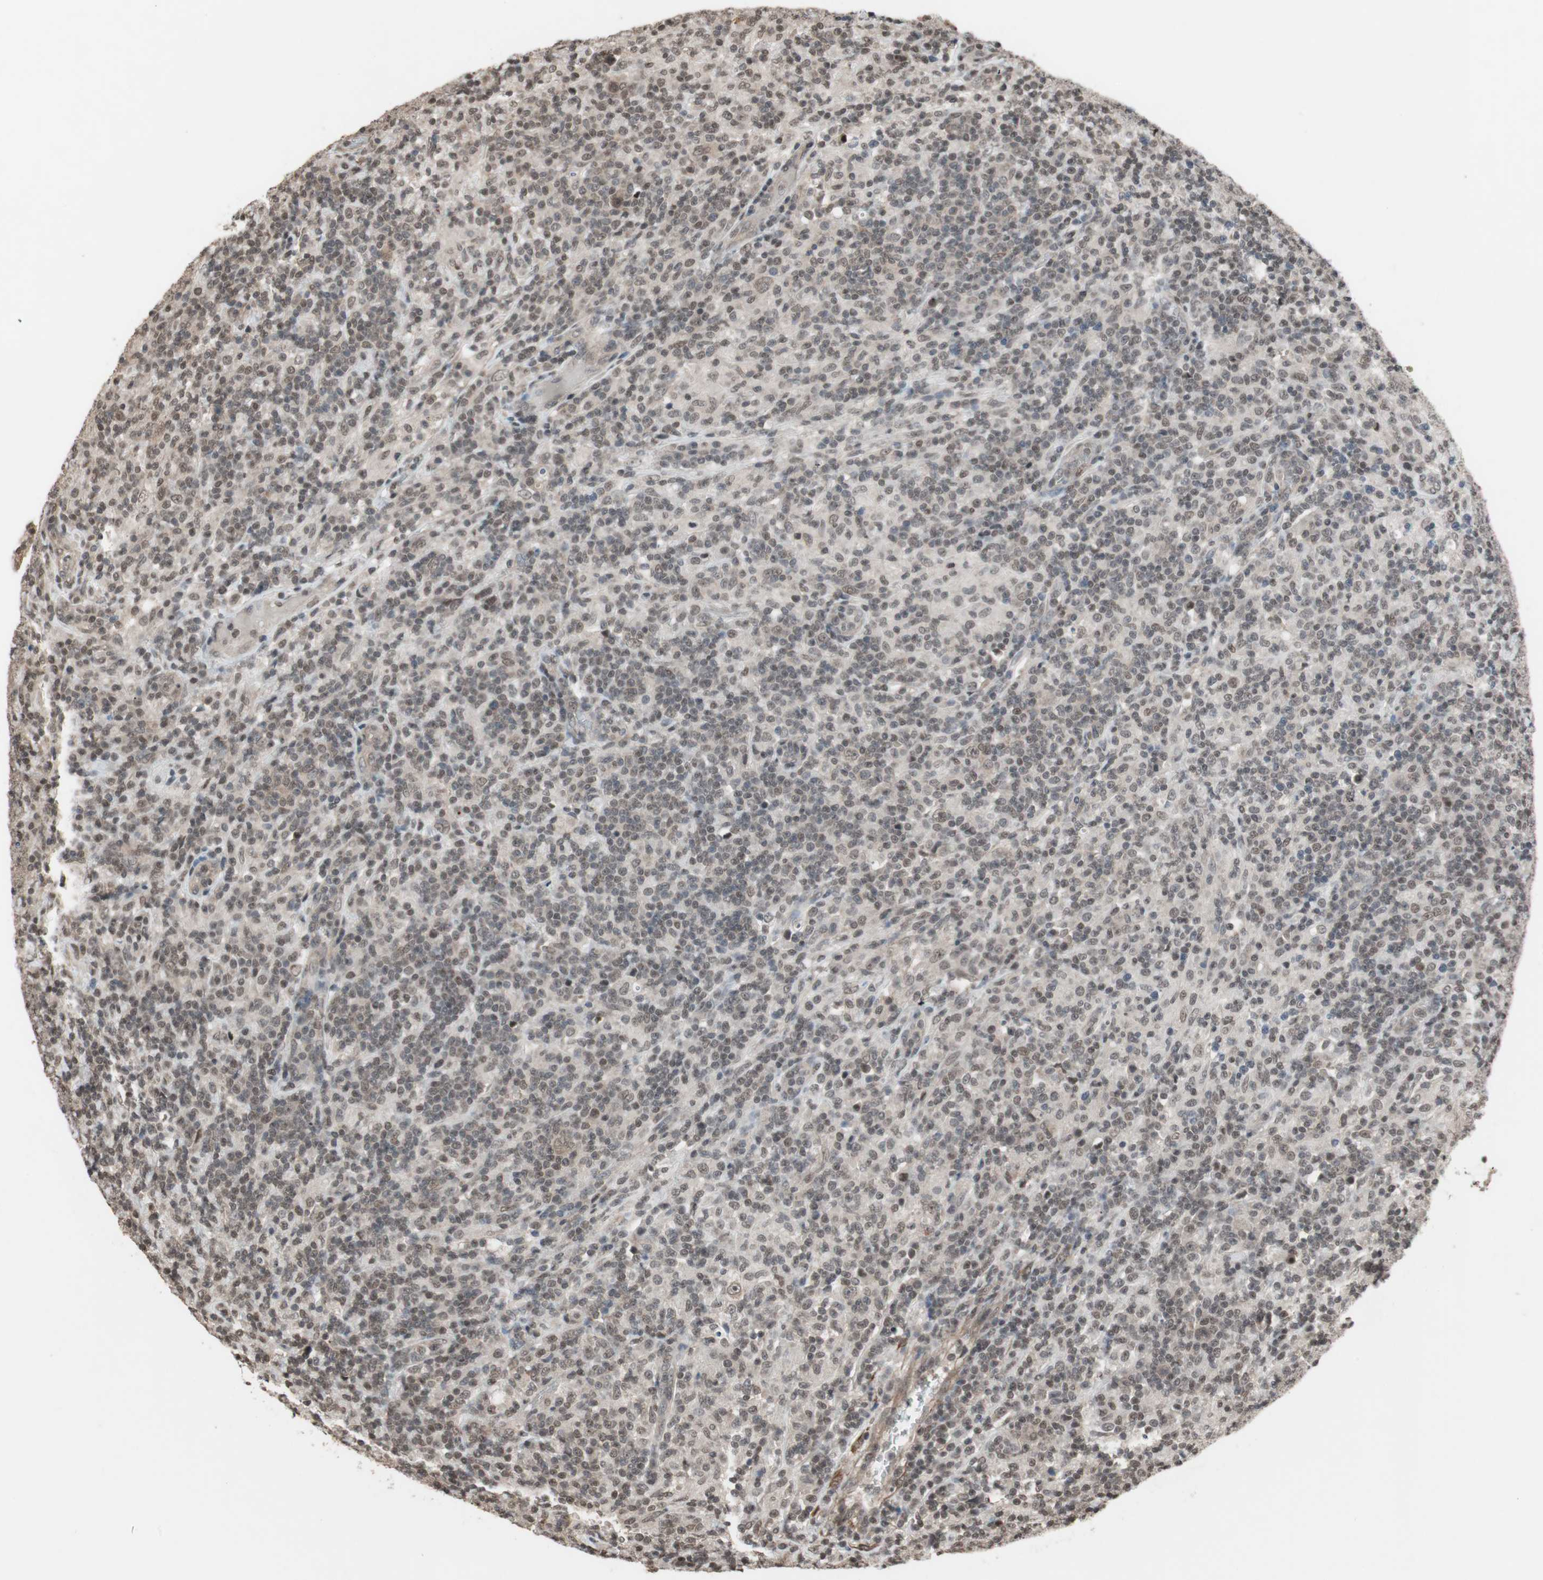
{"staining": {"intensity": "weak", "quantity": "<25%", "location": "nuclear"}, "tissue": "lymphoma", "cell_type": "Tumor cells", "image_type": "cancer", "snomed": [{"axis": "morphology", "description": "Hodgkin's disease, NOS"}, {"axis": "topography", "description": "Lymph node"}], "caption": "There is no significant staining in tumor cells of lymphoma. Nuclei are stained in blue.", "gene": "DRAP1", "patient": {"sex": "male", "age": 70}}